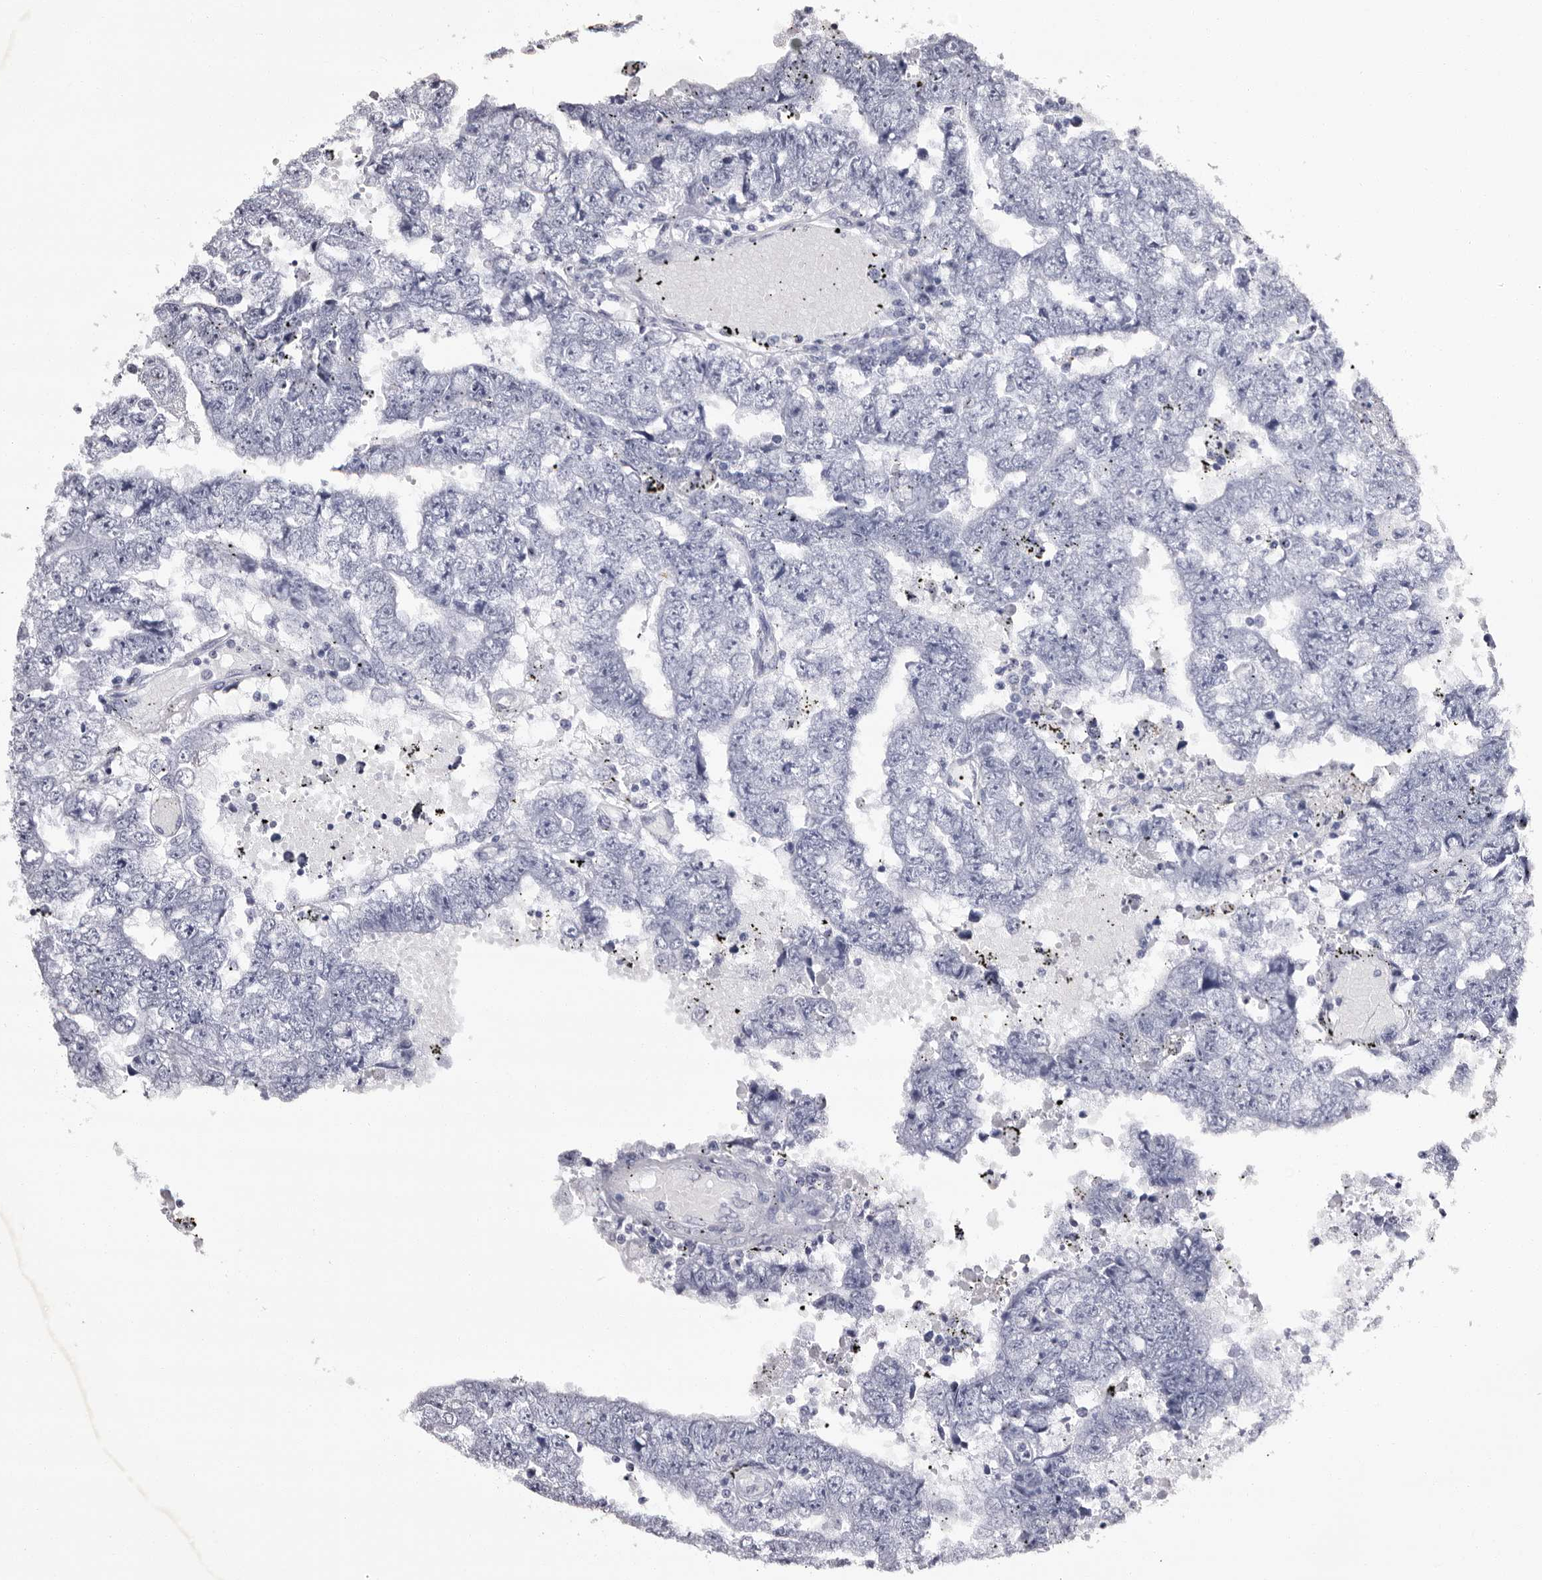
{"staining": {"intensity": "negative", "quantity": "none", "location": "none"}, "tissue": "testis cancer", "cell_type": "Tumor cells", "image_type": "cancer", "snomed": [{"axis": "morphology", "description": "Carcinoma, Embryonal, NOS"}, {"axis": "topography", "description": "Testis"}], "caption": "High power microscopy micrograph of an IHC micrograph of testis cancer, revealing no significant staining in tumor cells.", "gene": "AUNIP", "patient": {"sex": "male", "age": 25}}